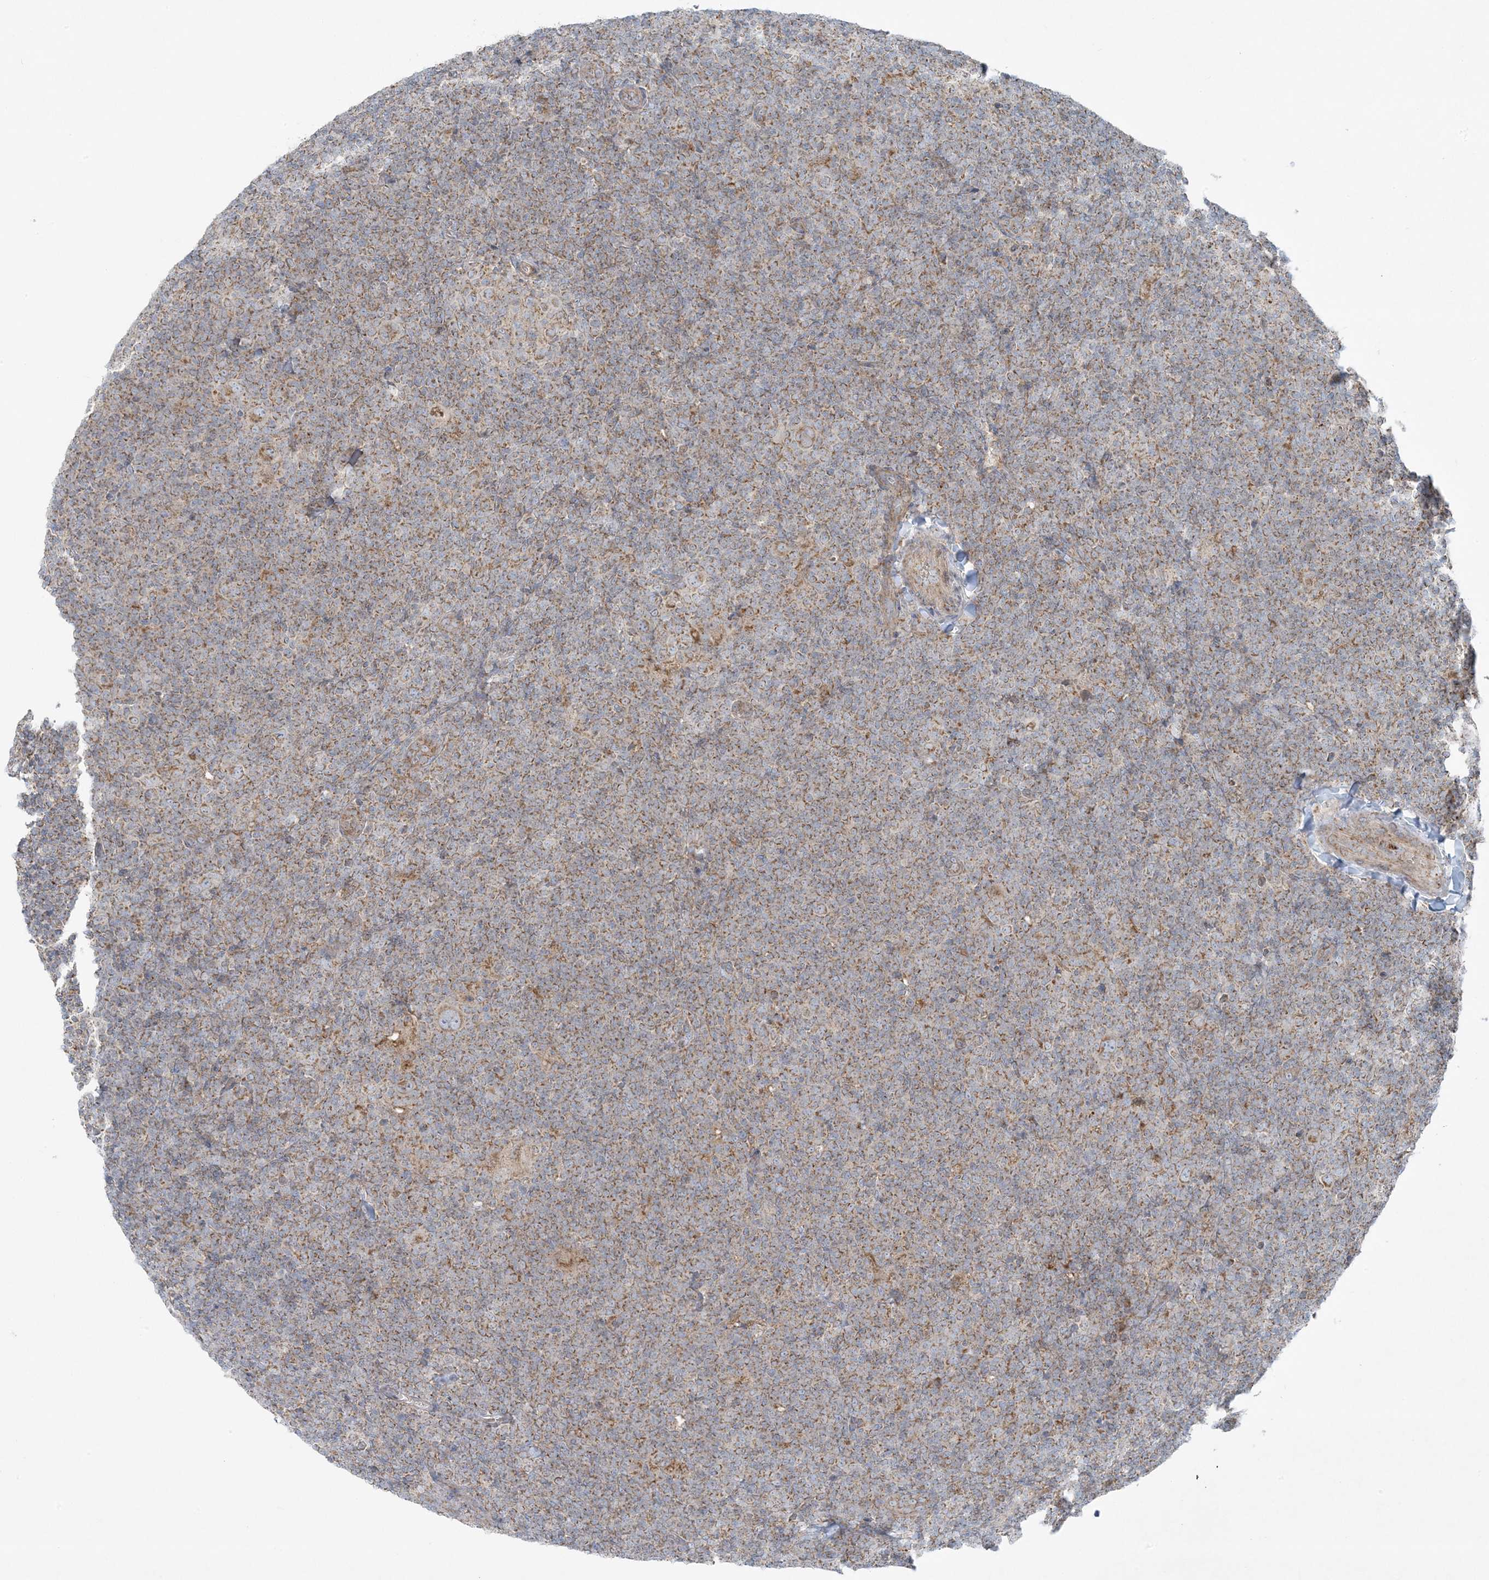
{"staining": {"intensity": "moderate", "quantity": ">75%", "location": "cytoplasmic/membranous"}, "tissue": "lymphoma", "cell_type": "Tumor cells", "image_type": "cancer", "snomed": [{"axis": "morphology", "description": "Hodgkin's disease, NOS"}, {"axis": "topography", "description": "Lymph node"}], "caption": "Hodgkin's disease tissue displays moderate cytoplasmic/membranous expression in about >75% of tumor cells", "gene": "PIK3R4", "patient": {"sex": "female", "age": 57}}